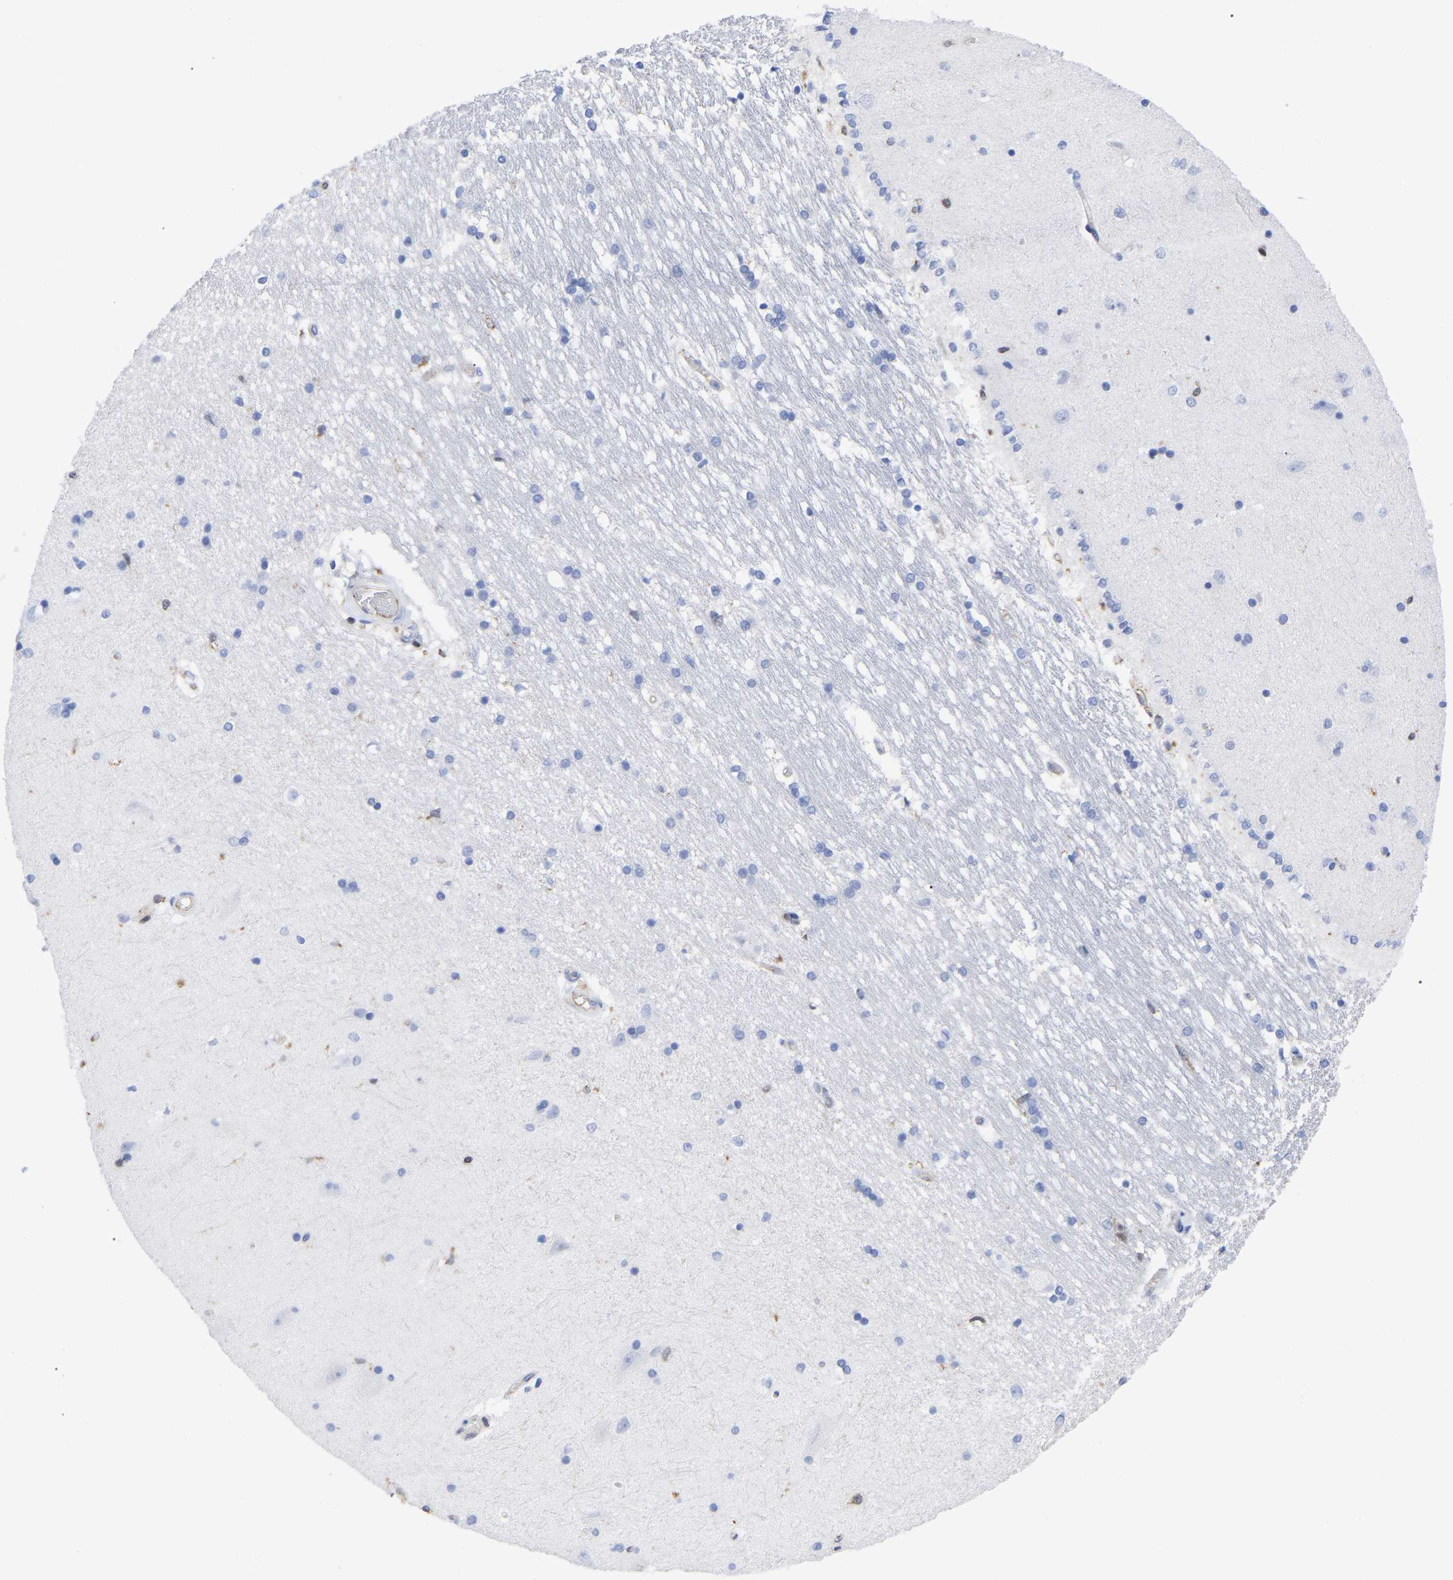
{"staining": {"intensity": "moderate", "quantity": "<25%", "location": "cytoplasmic/membranous"}, "tissue": "hippocampus", "cell_type": "Glial cells", "image_type": "normal", "snomed": [{"axis": "morphology", "description": "Normal tissue, NOS"}, {"axis": "topography", "description": "Hippocampus"}], "caption": "Moderate cytoplasmic/membranous staining is identified in about <25% of glial cells in normal hippocampus. Ihc stains the protein in brown and the nuclei are stained blue.", "gene": "GIMAP4", "patient": {"sex": "male", "age": 45}}